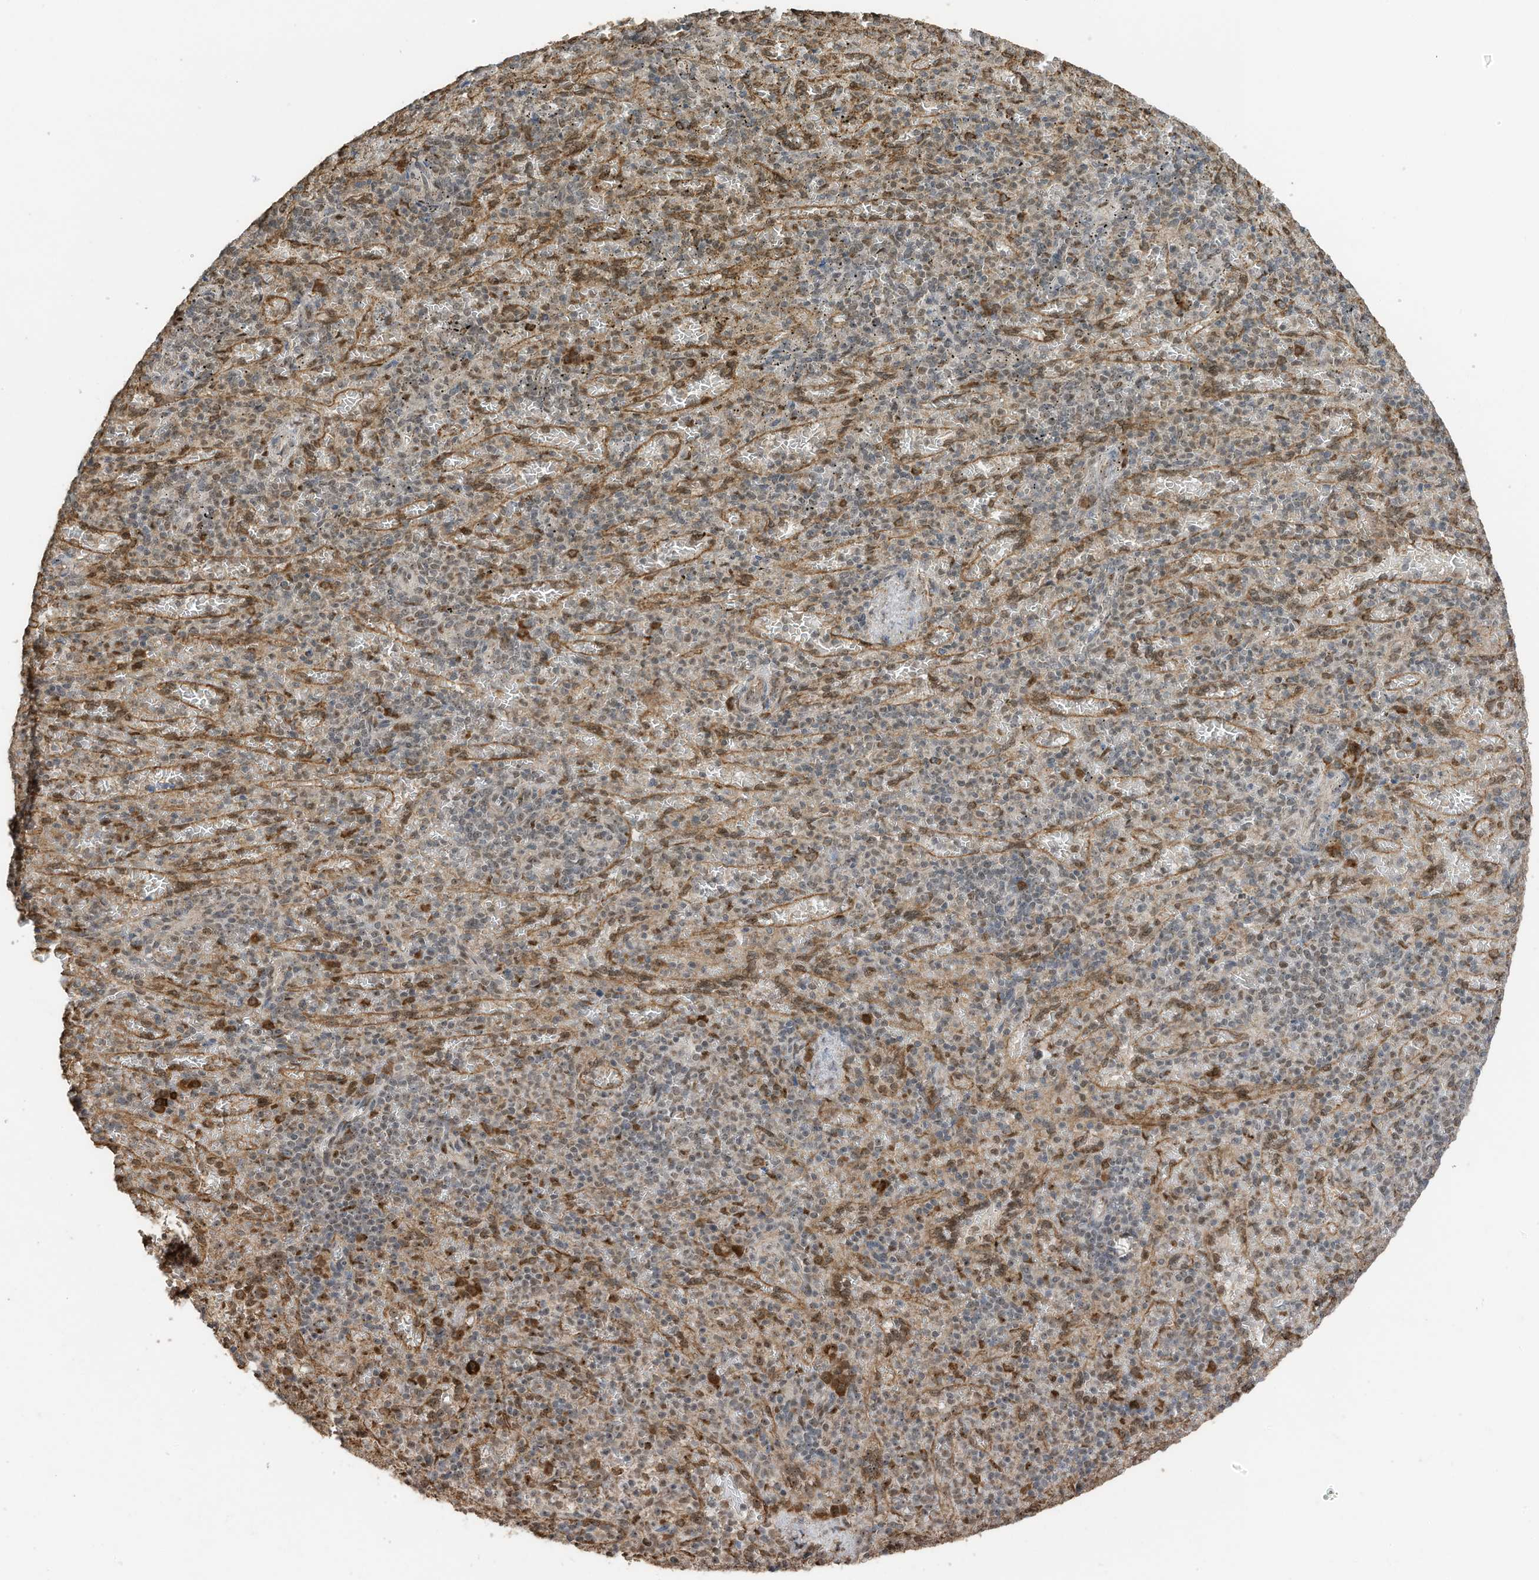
{"staining": {"intensity": "weak", "quantity": "<25%", "location": "cytoplasmic/membranous"}, "tissue": "spleen", "cell_type": "Cells in red pulp", "image_type": "normal", "snomed": [{"axis": "morphology", "description": "Normal tissue, NOS"}, {"axis": "topography", "description": "Spleen"}], "caption": "This photomicrograph is of normal spleen stained with immunohistochemistry to label a protein in brown with the nuclei are counter-stained blue. There is no positivity in cells in red pulp. (Brightfield microscopy of DAB immunohistochemistry (IHC) at high magnification).", "gene": "ERLEC1", "patient": {"sex": "female", "age": 74}}